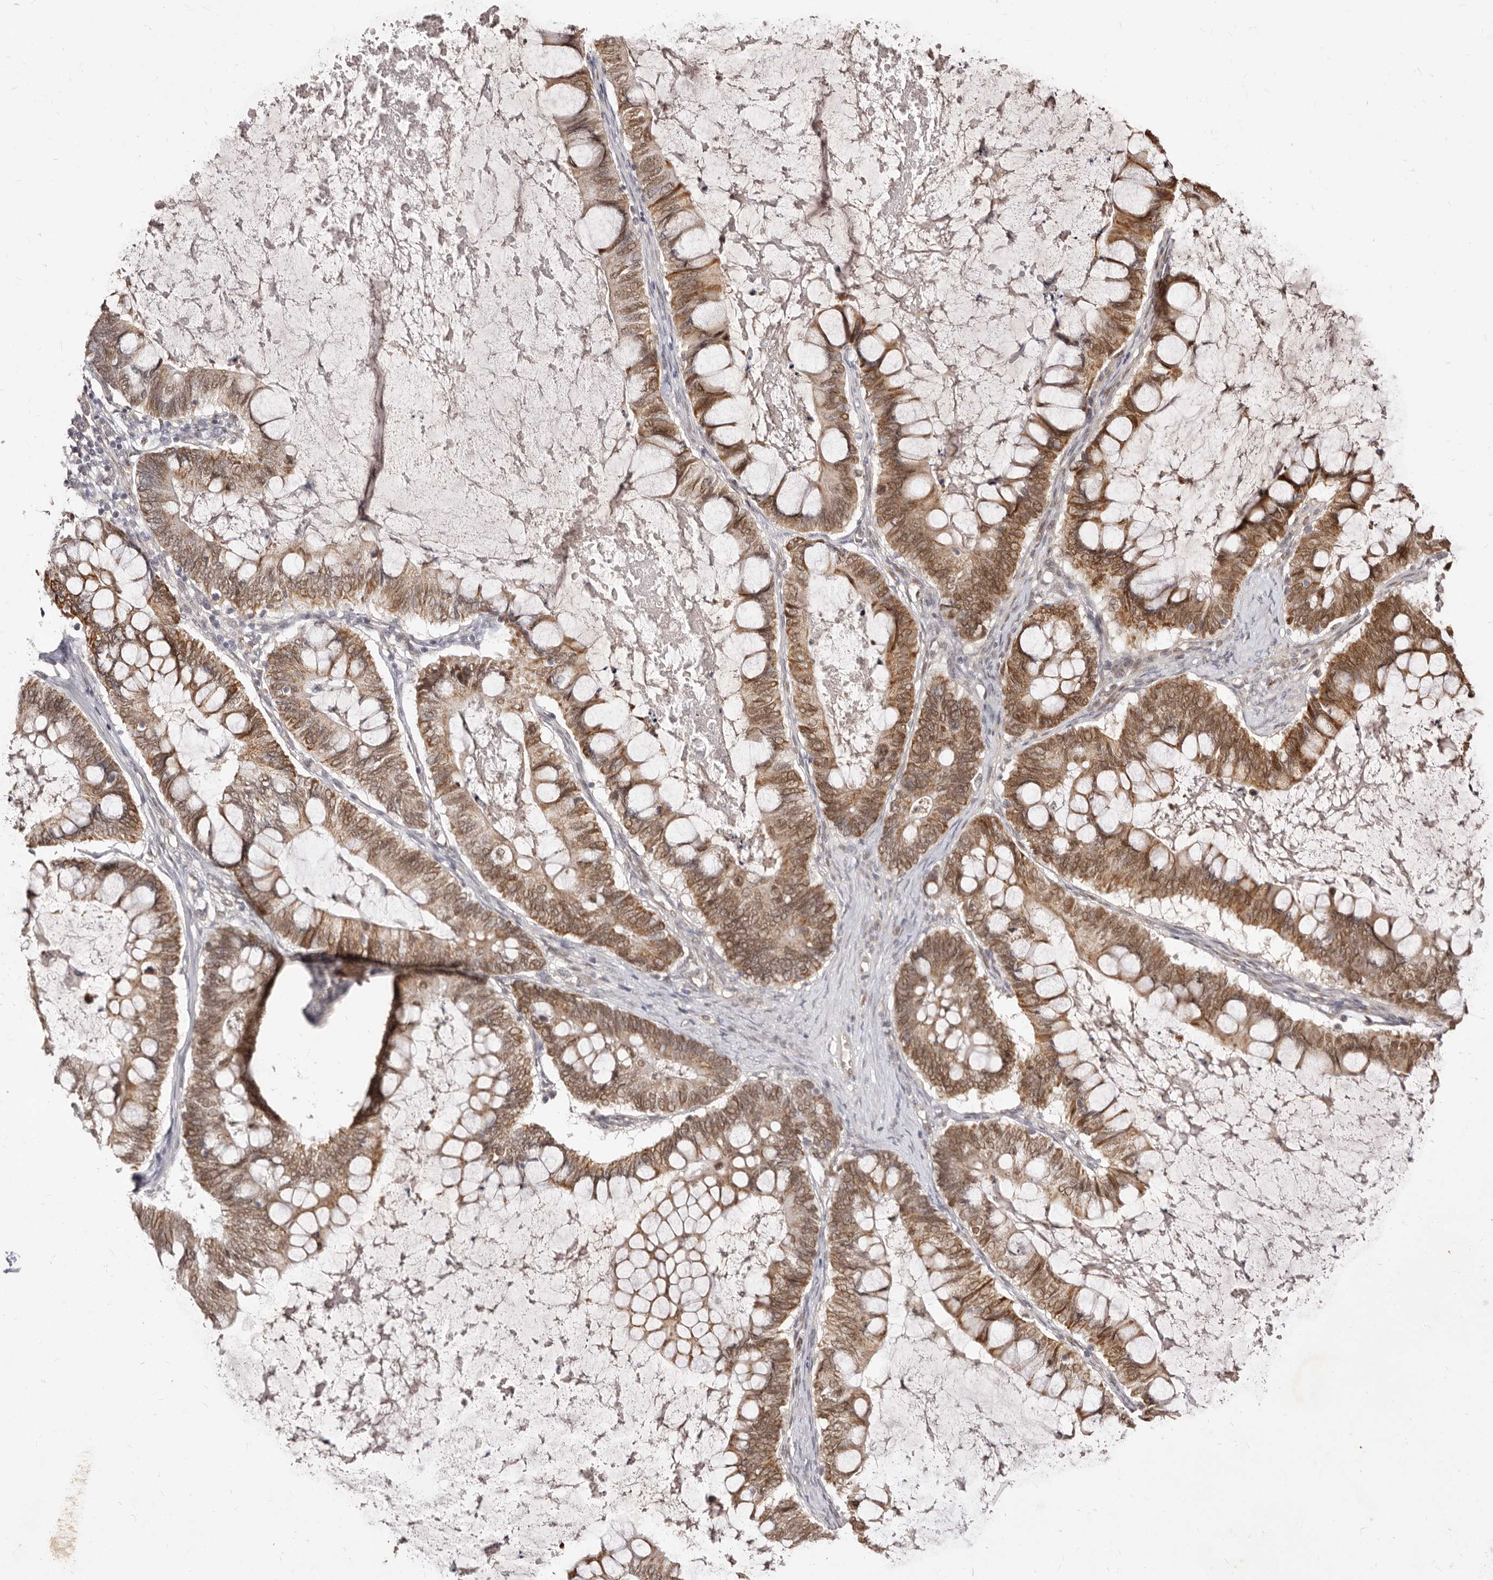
{"staining": {"intensity": "moderate", "quantity": ">75%", "location": "cytoplasmic/membranous,nuclear"}, "tissue": "ovarian cancer", "cell_type": "Tumor cells", "image_type": "cancer", "snomed": [{"axis": "morphology", "description": "Cystadenocarcinoma, mucinous, NOS"}, {"axis": "topography", "description": "Ovary"}], "caption": "An image showing moderate cytoplasmic/membranous and nuclear staining in approximately >75% of tumor cells in mucinous cystadenocarcinoma (ovarian), as visualized by brown immunohistochemical staining.", "gene": "LCORL", "patient": {"sex": "female", "age": 61}}